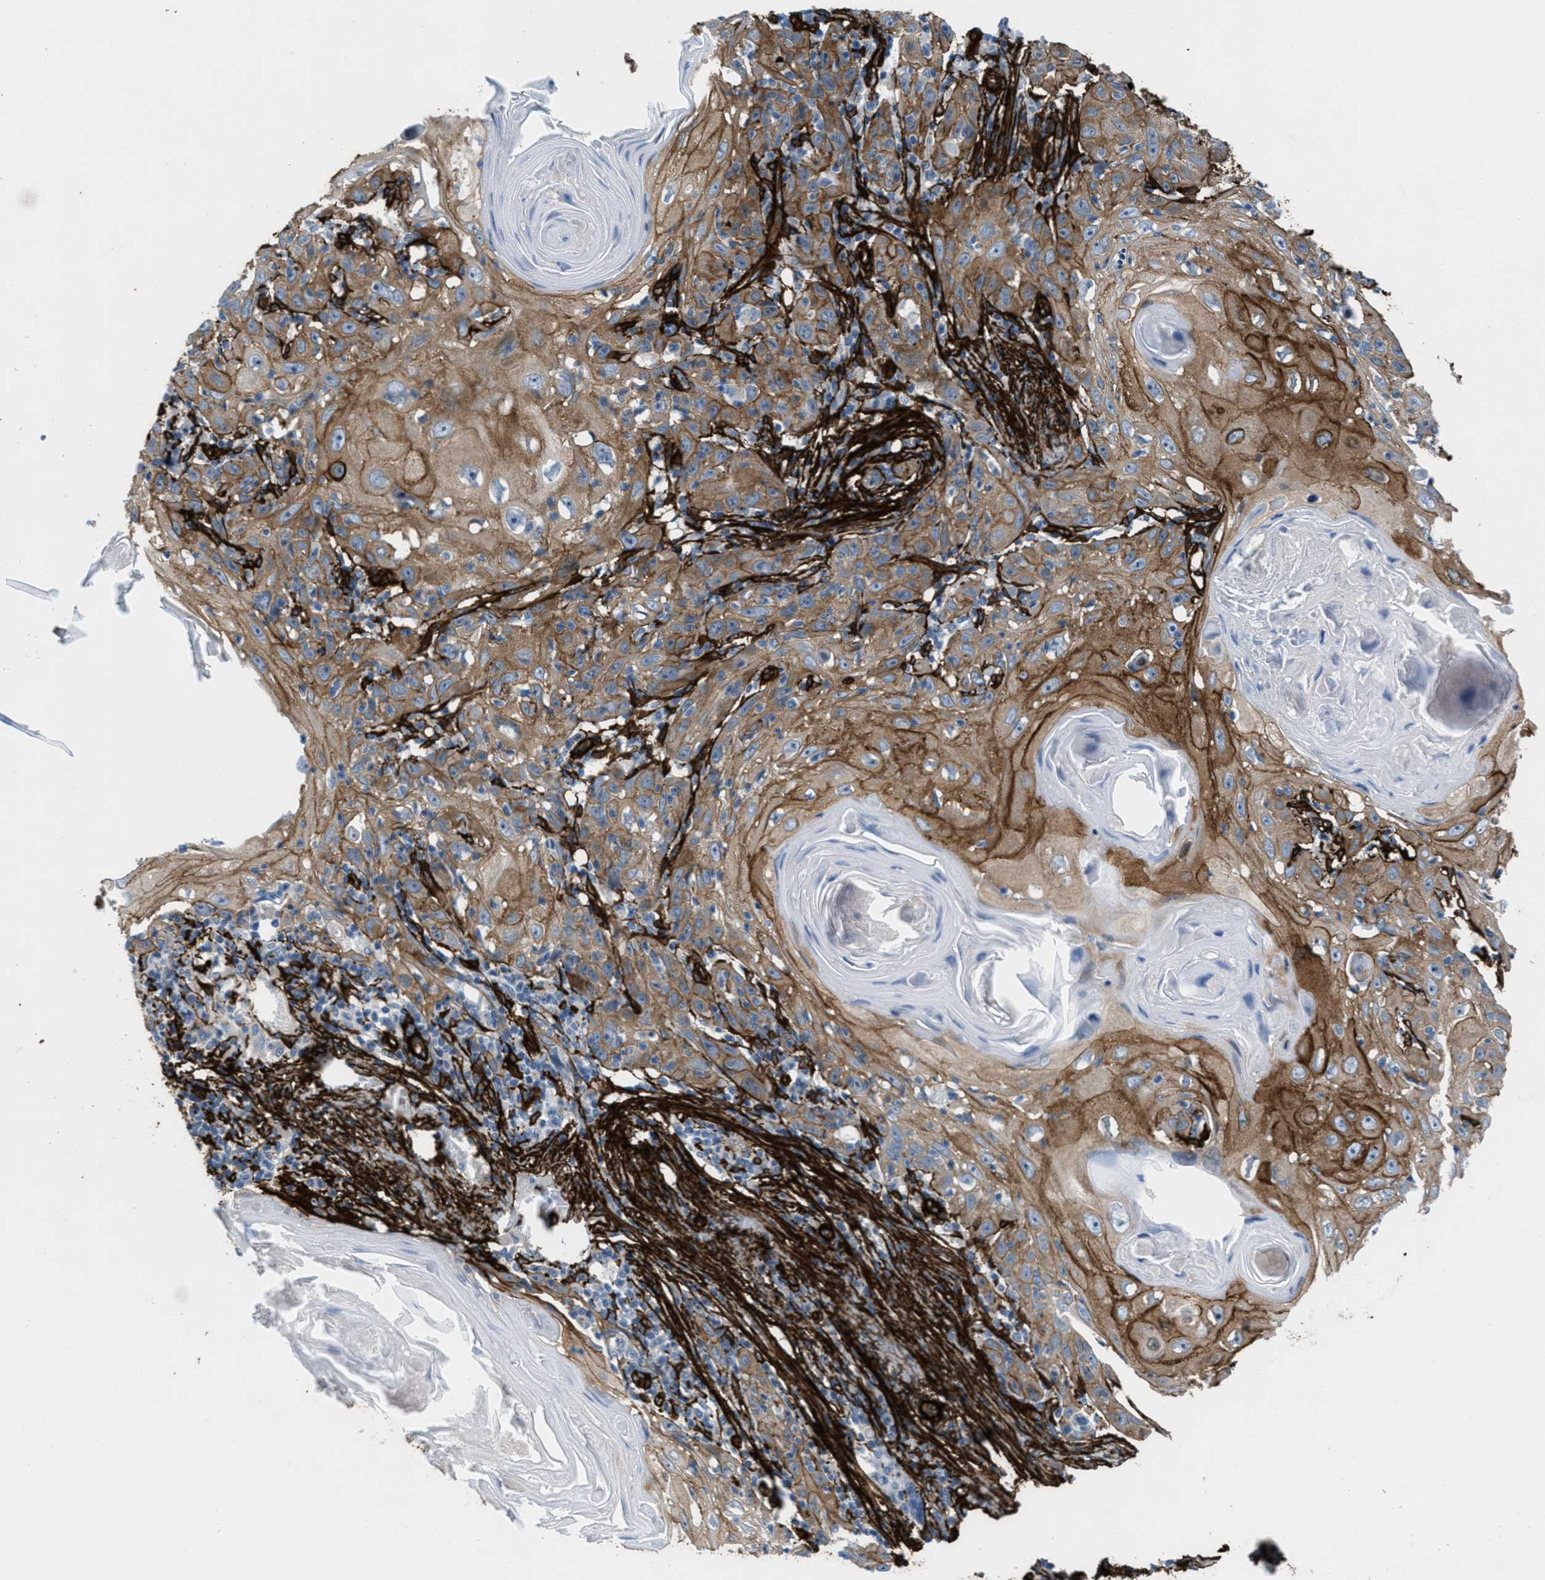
{"staining": {"intensity": "moderate", "quantity": ">75%", "location": "cytoplasmic/membranous"}, "tissue": "skin cancer", "cell_type": "Tumor cells", "image_type": "cancer", "snomed": [{"axis": "morphology", "description": "Squamous cell carcinoma, NOS"}, {"axis": "topography", "description": "Skin"}], "caption": "A medium amount of moderate cytoplasmic/membranous positivity is appreciated in approximately >75% of tumor cells in skin cancer (squamous cell carcinoma) tissue.", "gene": "CALD1", "patient": {"sex": "female", "age": 73}}